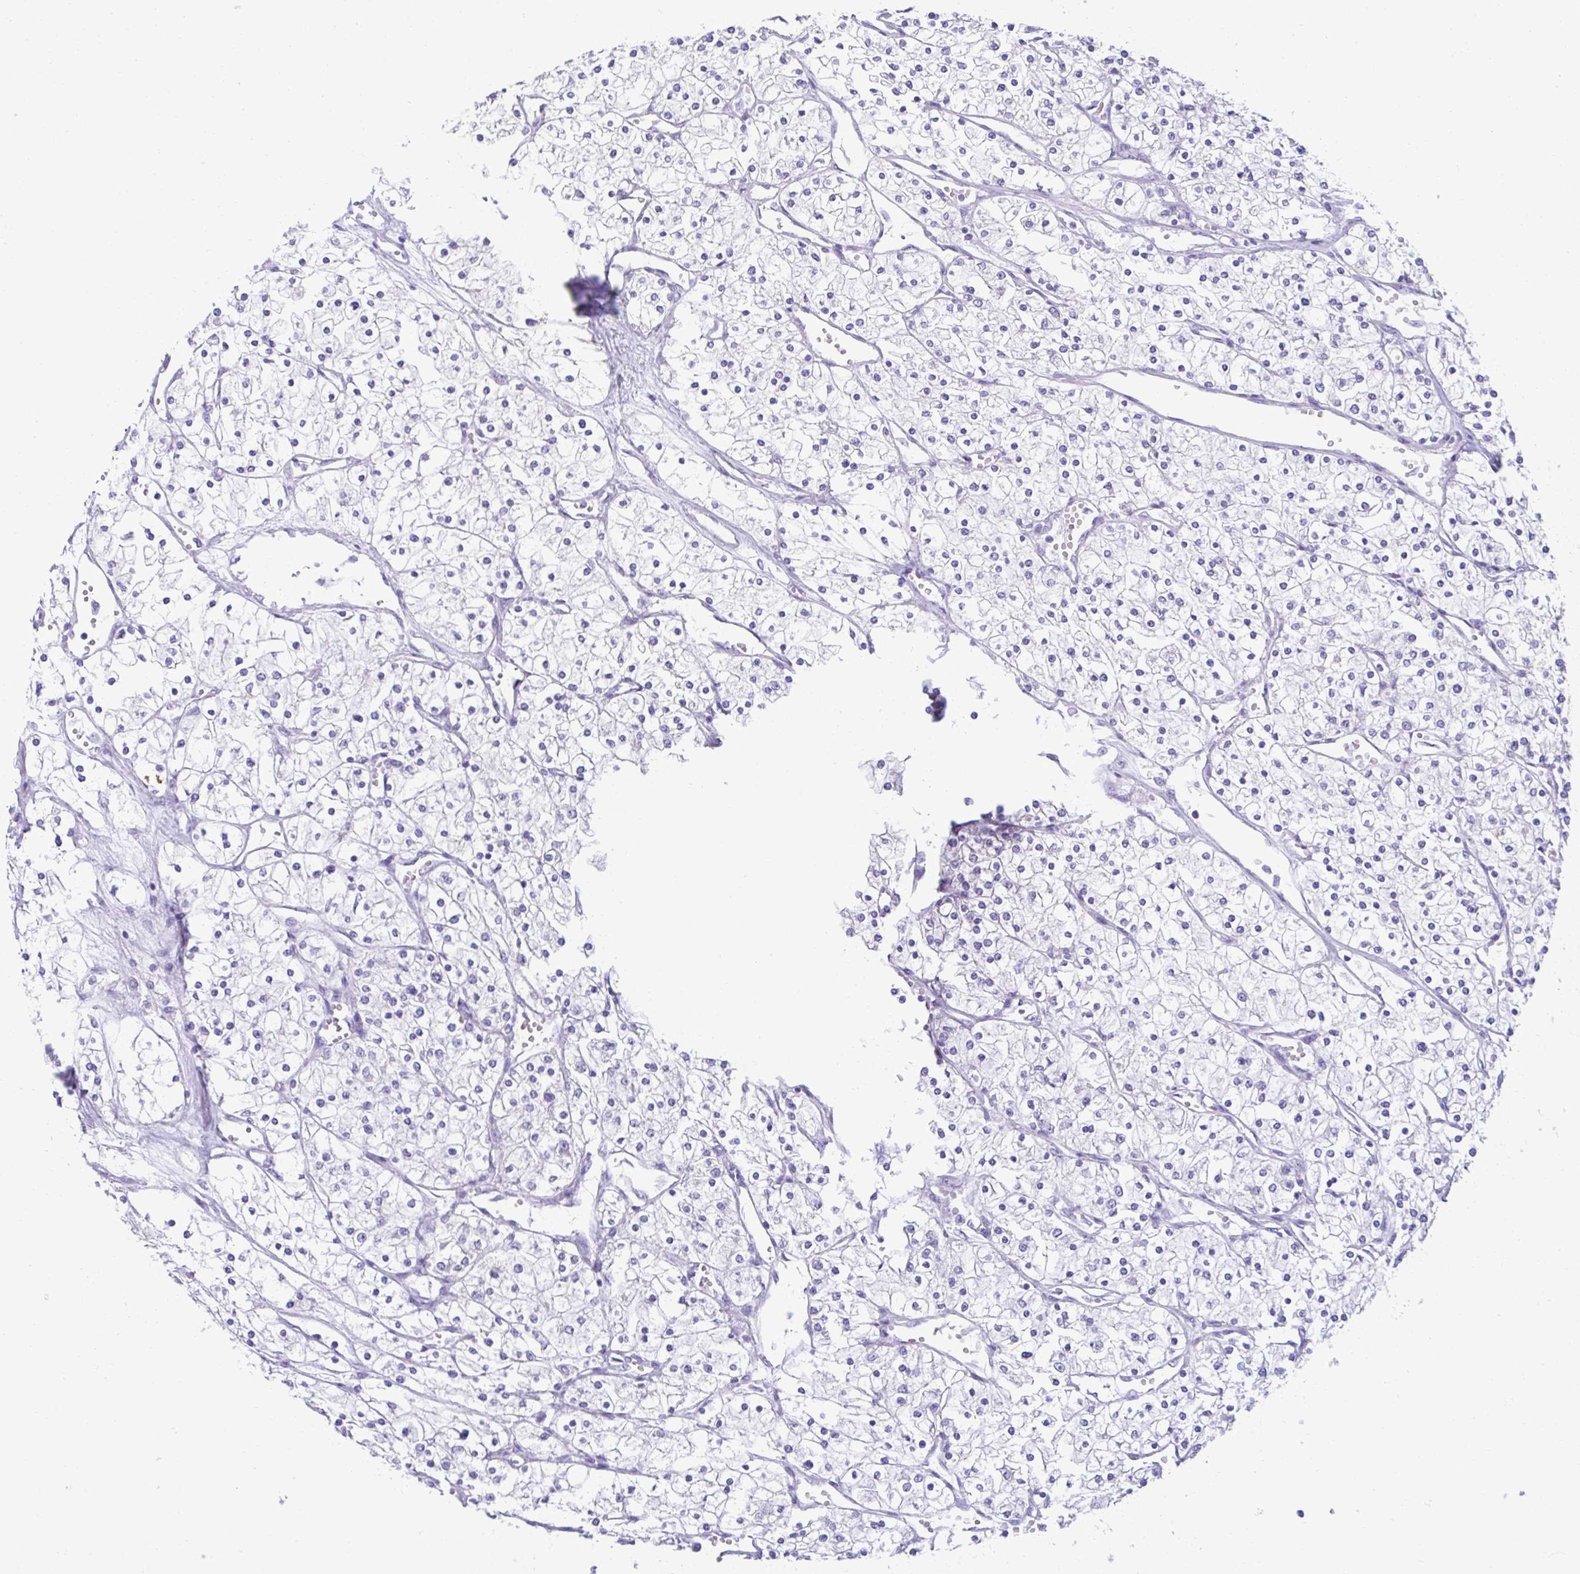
{"staining": {"intensity": "negative", "quantity": "none", "location": "none"}, "tissue": "renal cancer", "cell_type": "Tumor cells", "image_type": "cancer", "snomed": [{"axis": "morphology", "description": "Adenocarcinoma, NOS"}, {"axis": "topography", "description": "Kidney"}], "caption": "Immunohistochemical staining of human renal cancer demonstrates no significant expression in tumor cells.", "gene": "RNF183", "patient": {"sex": "male", "age": 80}}